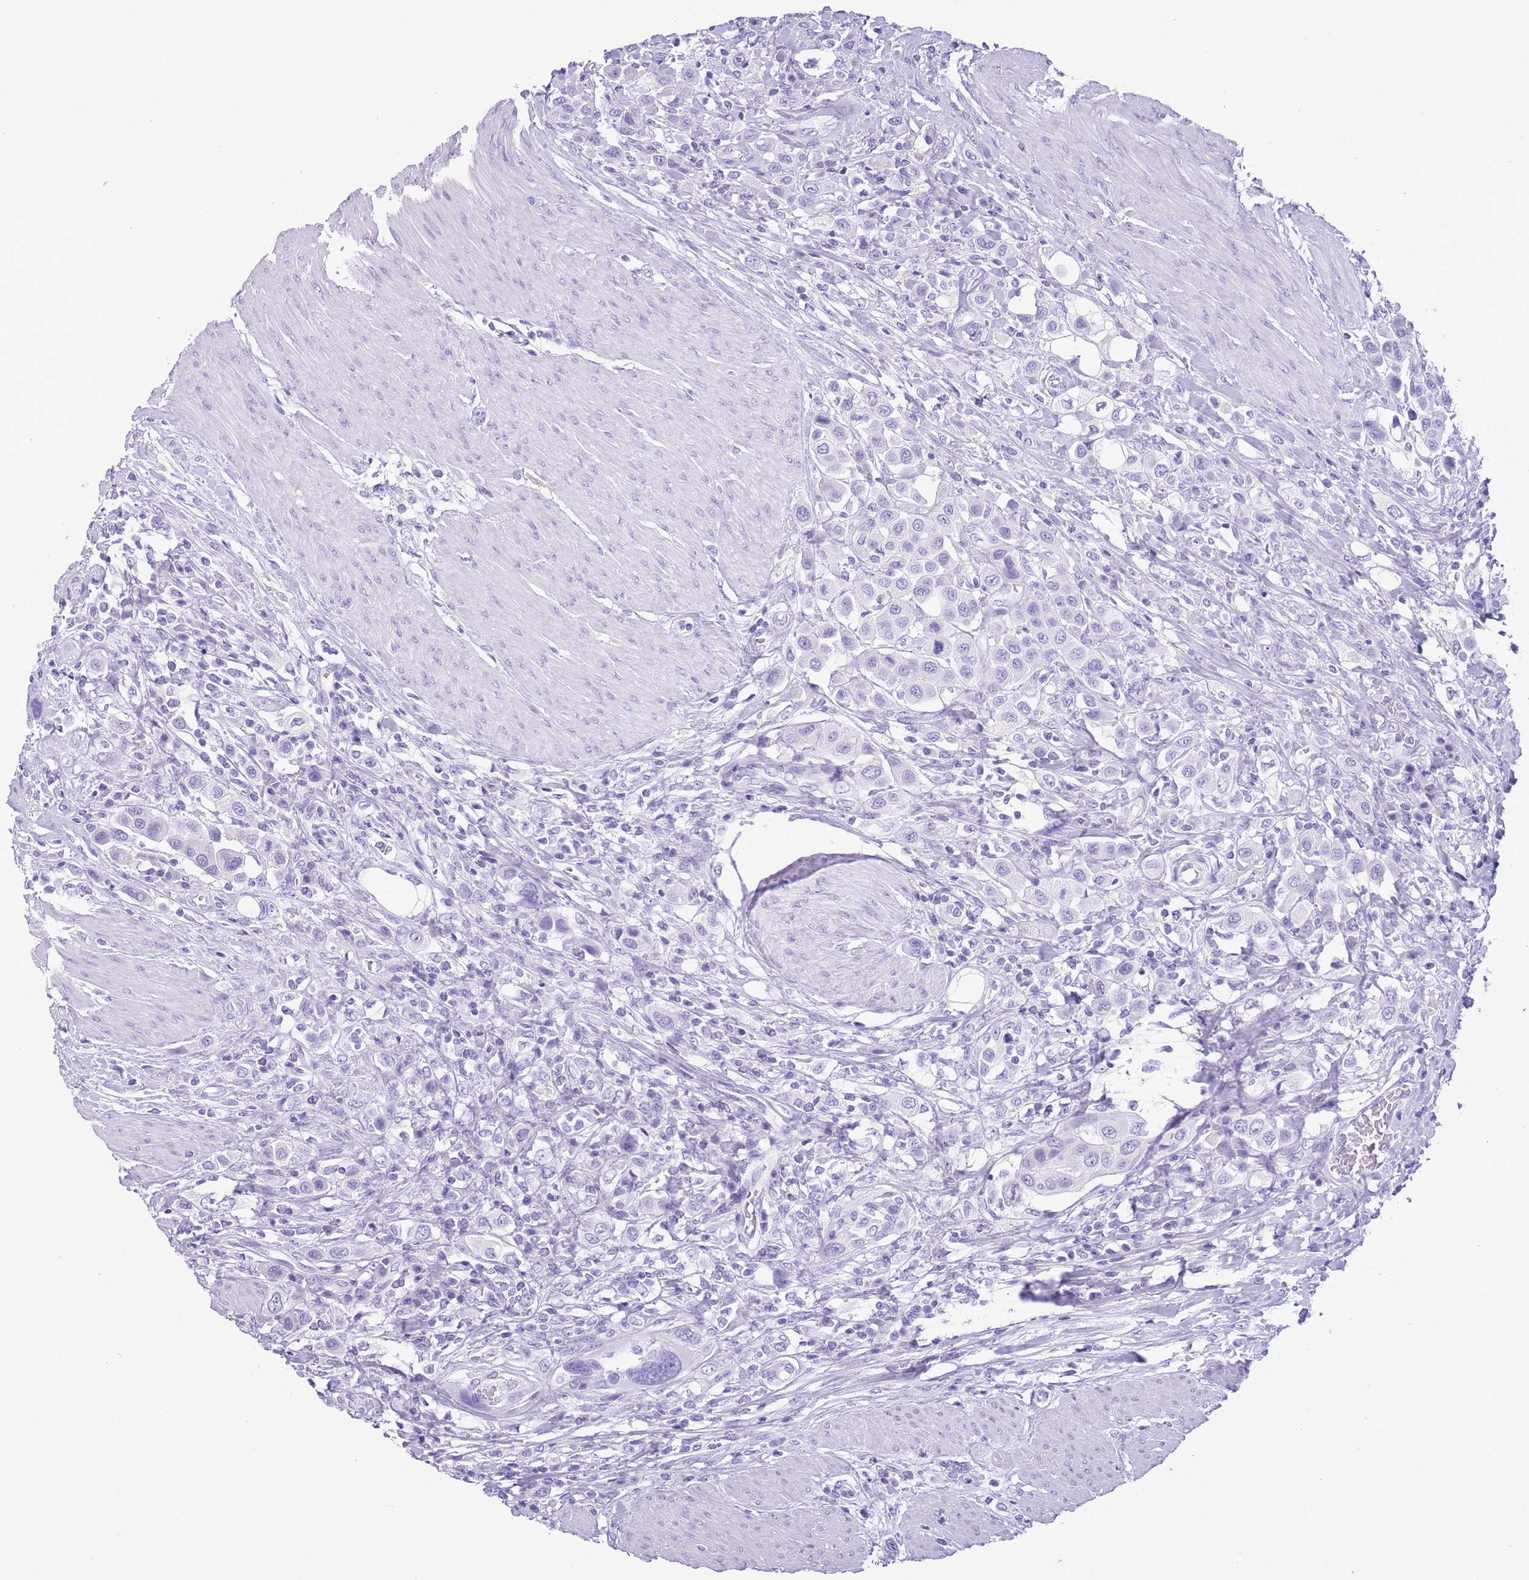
{"staining": {"intensity": "negative", "quantity": "none", "location": "none"}, "tissue": "urothelial cancer", "cell_type": "Tumor cells", "image_type": "cancer", "snomed": [{"axis": "morphology", "description": "Urothelial carcinoma, High grade"}, {"axis": "topography", "description": "Urinary bladder"}], "caption": "DAB immunohistochemical staining of high-grade urothelial carcinoma shows no significant staining in tumor cells.", "gene": "TBC1D10B", "patient": {"sex": "male", "age": 50}}